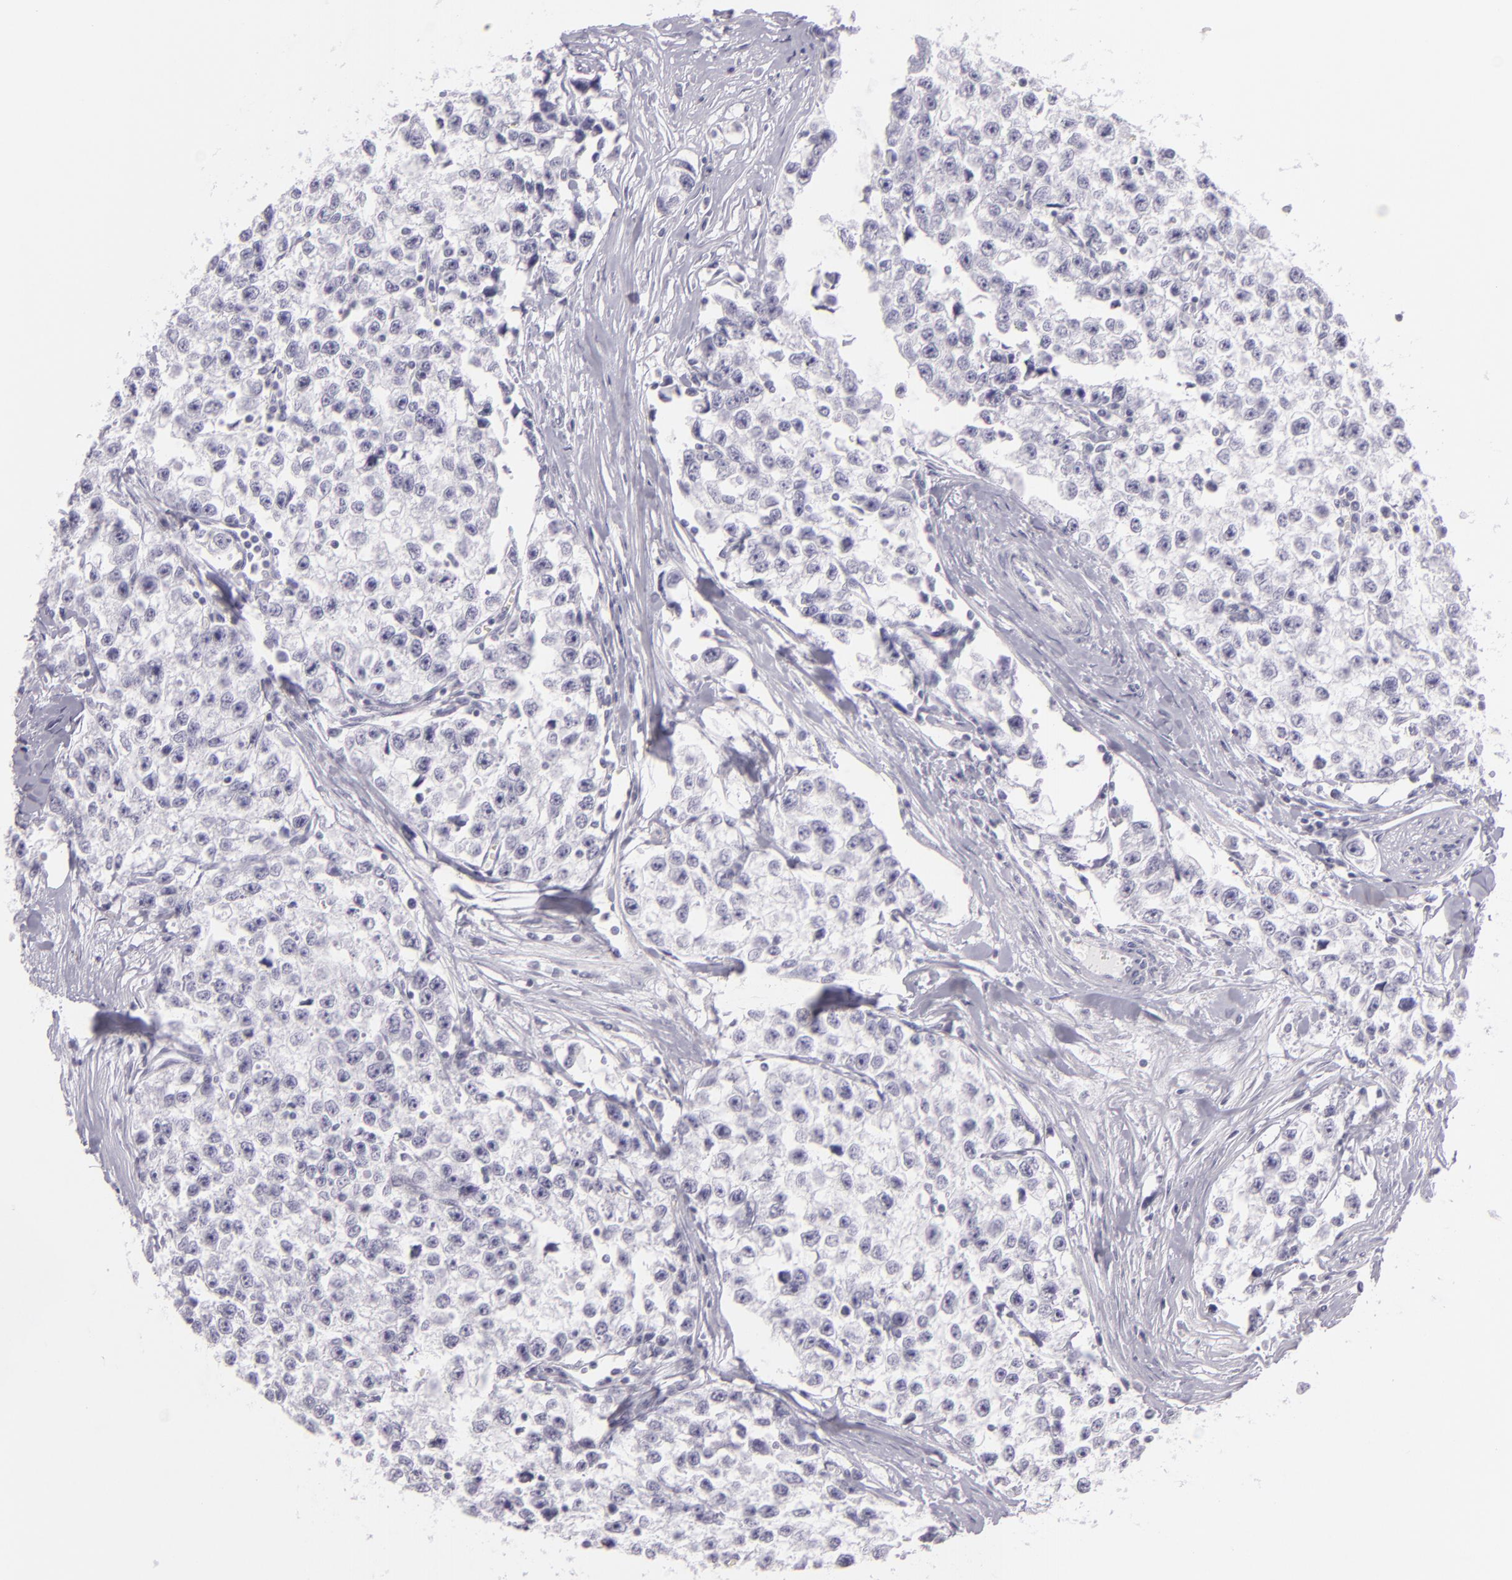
{"staining": {"intensity": "negative", "quantity": "none", "location": "none"}, "tissue": "testis cancer", "cell_type": "Tumor cells", "image_type": "cancer", "snomed": [{"axis": "morphology", "description": "Seminoma, NOS"}, {"axis": "morphology", "description": "Carcinoma, Embryonal, NOS"}, {"axis": "topography", "description": "Testis"}], "caption": "Embryonal carcinoma (testis) was stained to show a protein in brown. There is no significant expression in tumor cells.", "gene": "MCM3", "patient": {"sex": "male", "age": 30}}